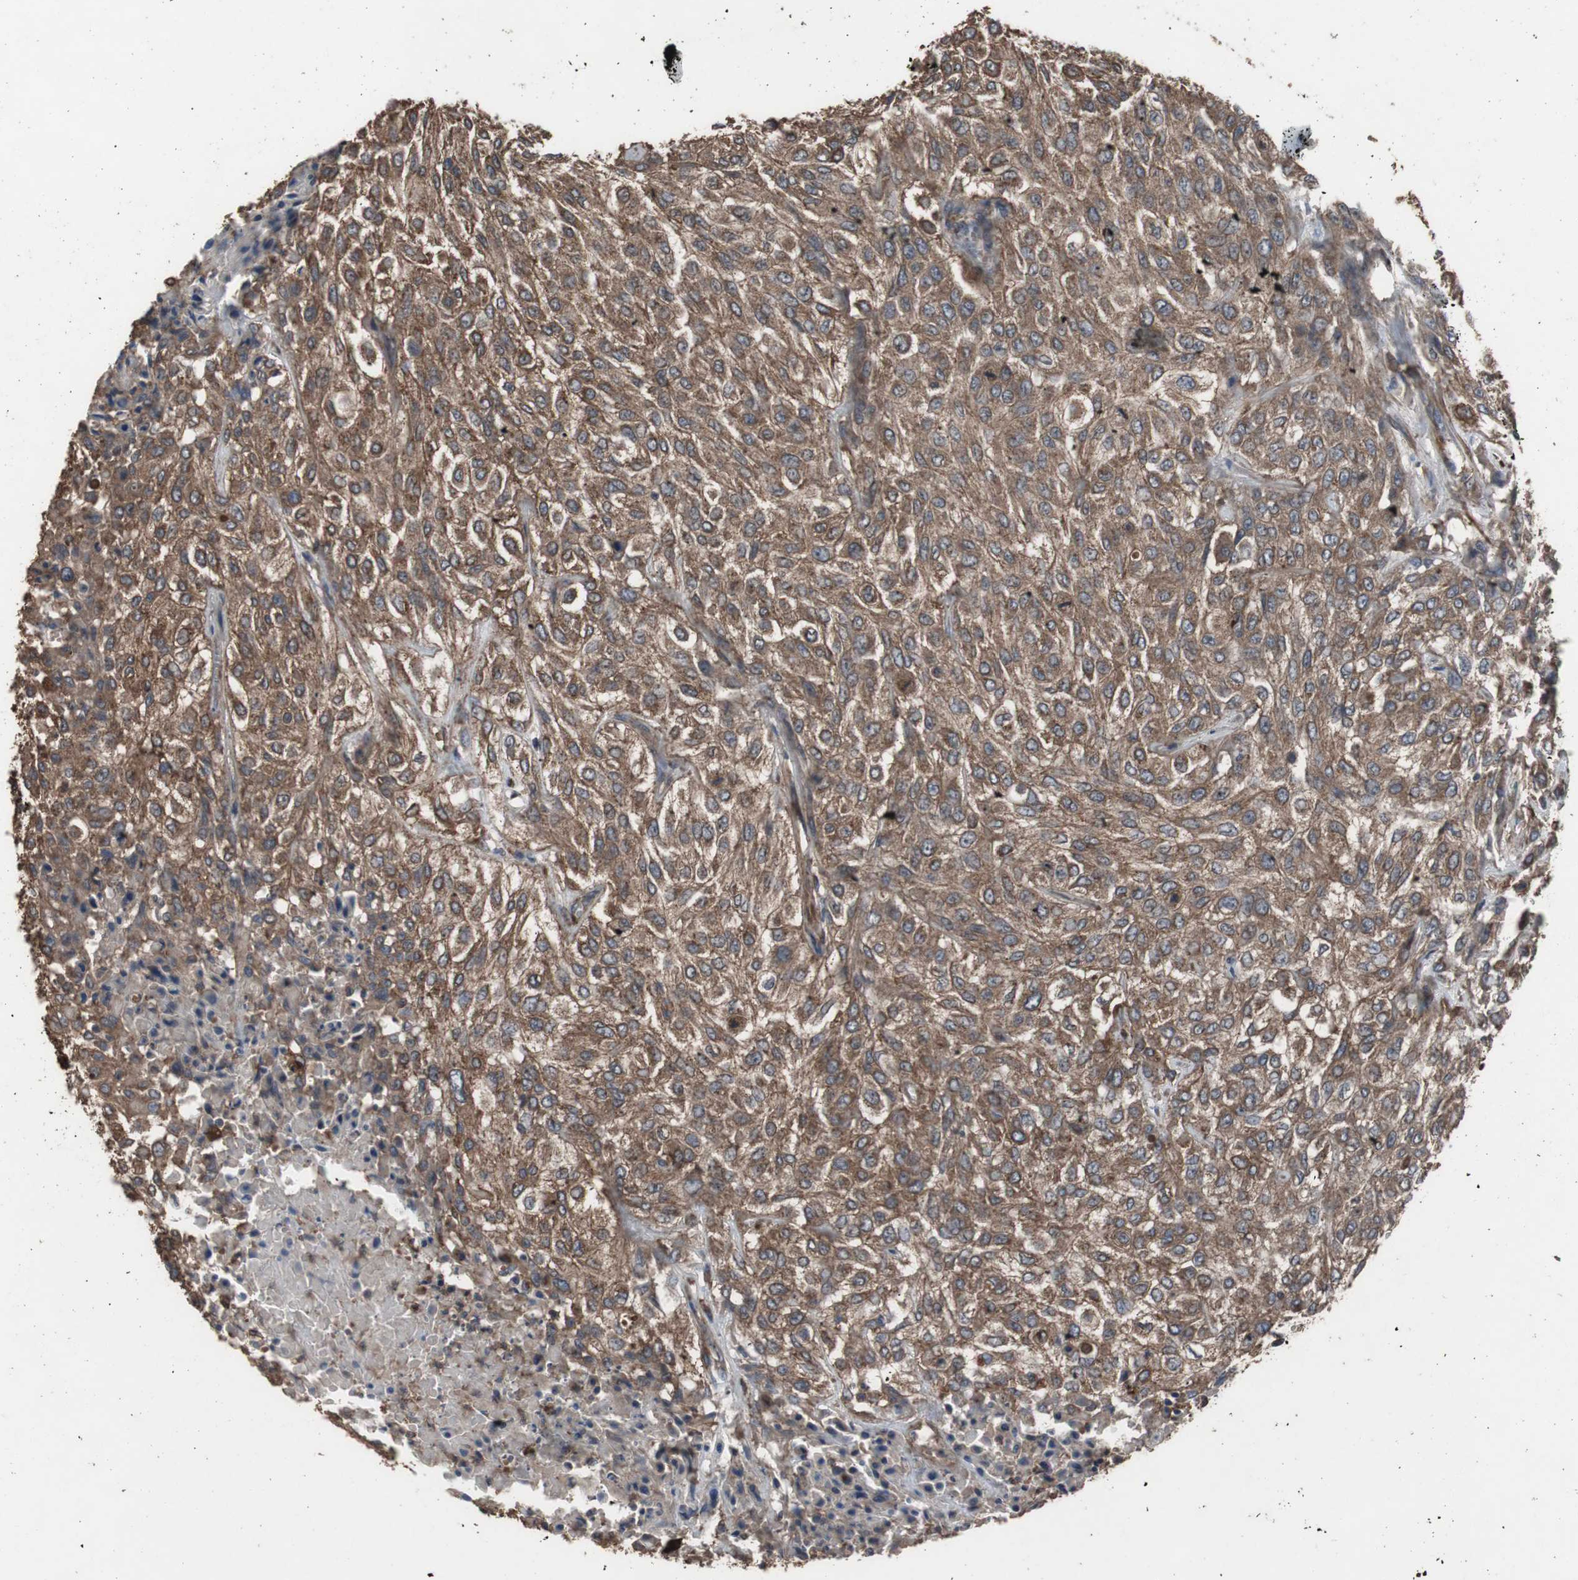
{"staining": {"intensity": "moderate", "quantity": ">75%", "location": "cytoplasmic/membranous"}, "tissue": "urothelial cancer", "cell_type": "Tumor cells", "image_type": "cancer", "snomed": [{"axis": "morphology", "description": "Urothelial carcinoma, High grade"}, {"axis": "topography", "description": "Urinary bladder"}], "caption": "Immunohistochemical staining of human urothelial cancer exhibits medium levels of moderate cytoplasmic/membranous protein expression in about >75% of tumor cells.", "gene": "COL6A2", "patient": {"sex": "male", "age": 57}}